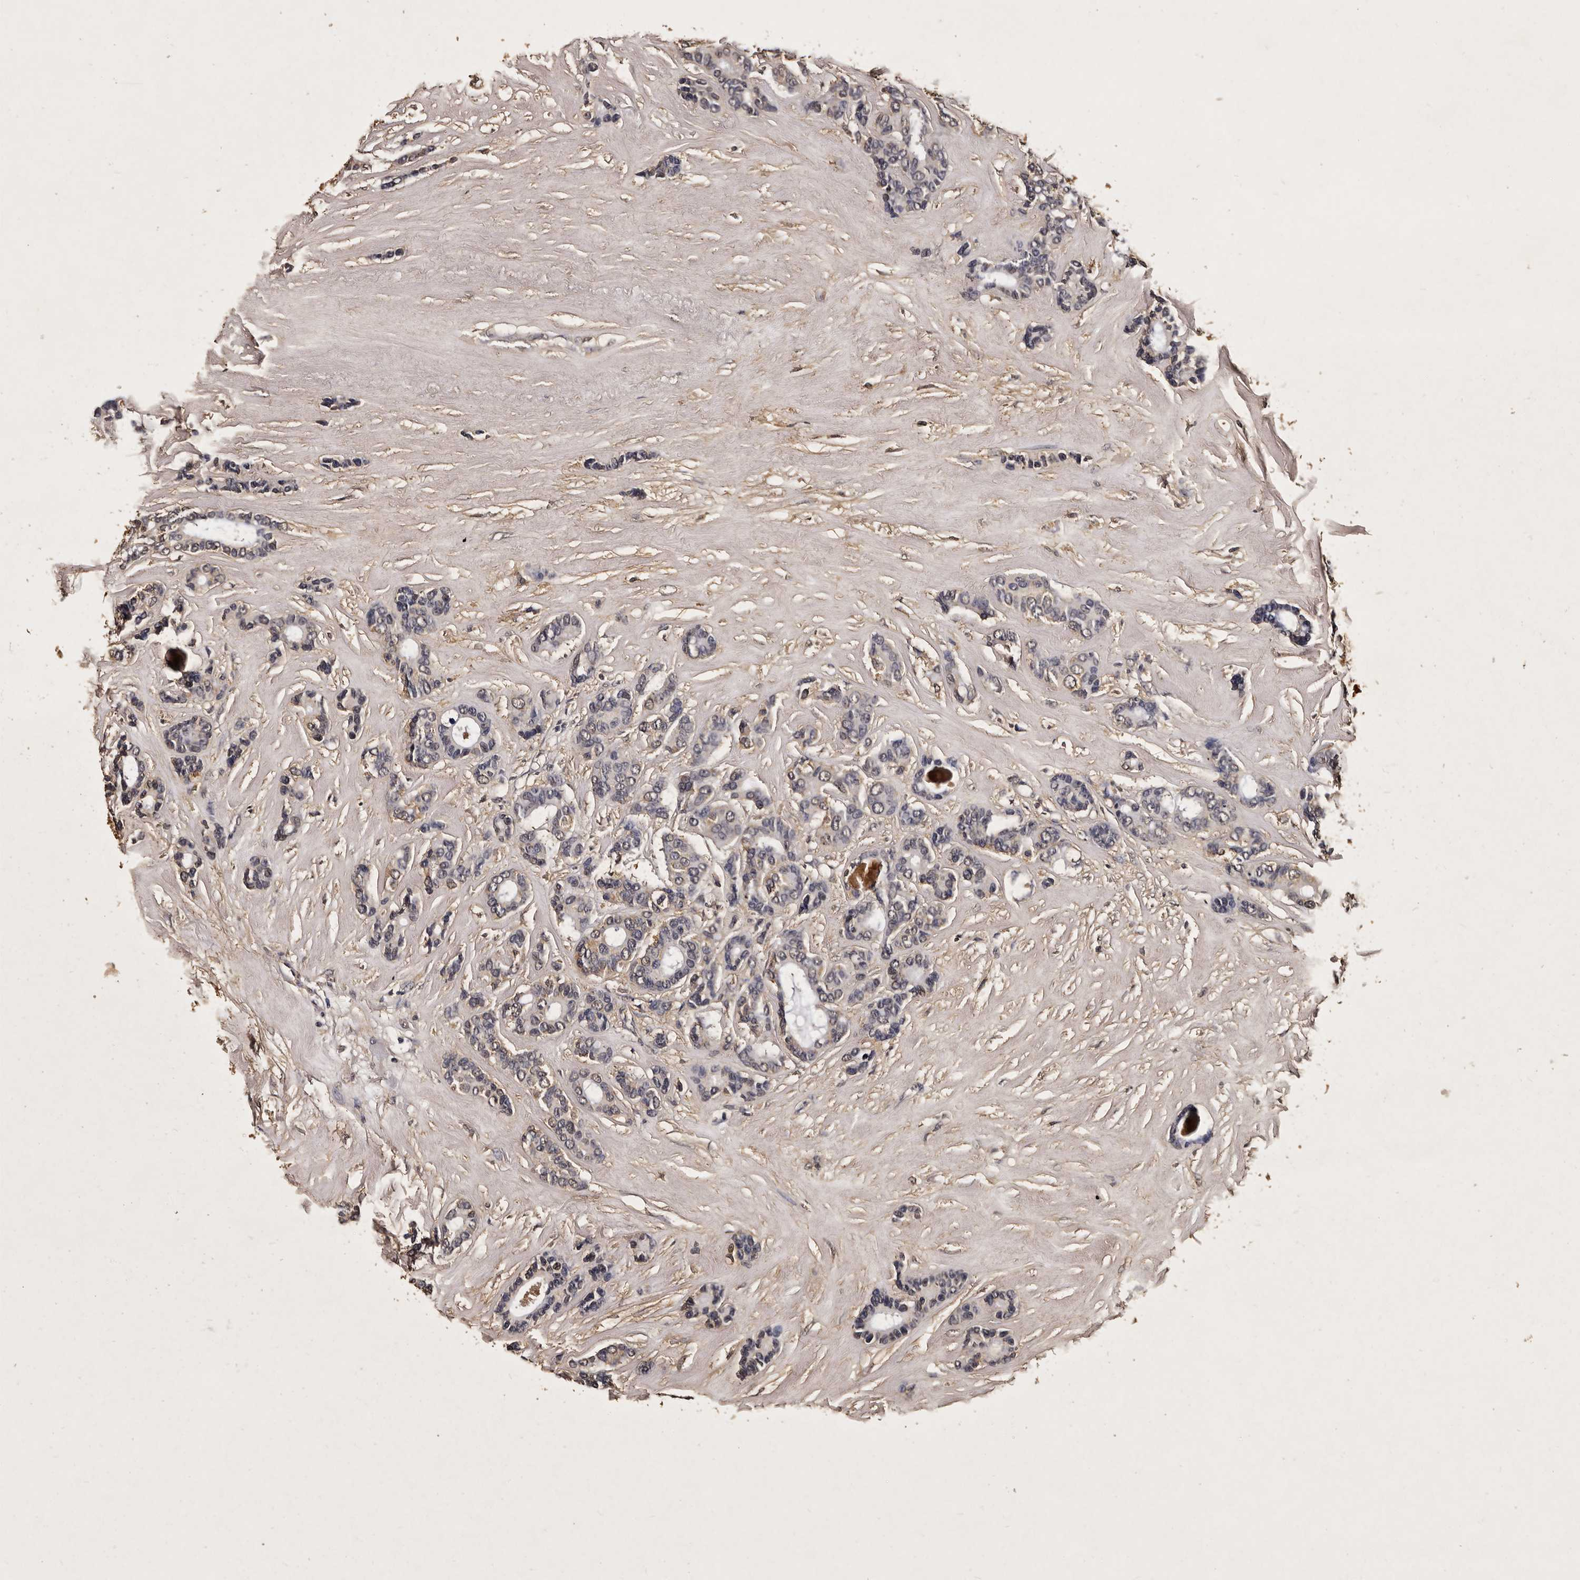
{"staining": {"intensity": "negative", "quantity": "none", "location": "none"}, "tissue": "breast cancer", "cell_type": "Tumor cells", "image_type": "cancer", "snomed": [{"axis": "morphology", "description": "Duct carcinoma"}, {"axis": "topography", "description": "Breast"}], "caption": "IHC micrograph of human infiltrating ductal carcinoma (breast) stained for a protein (brown), which reveals no expression in tumor cells.", "gene": "PARS2", "patient": {"sex": "female", "age": 87}}